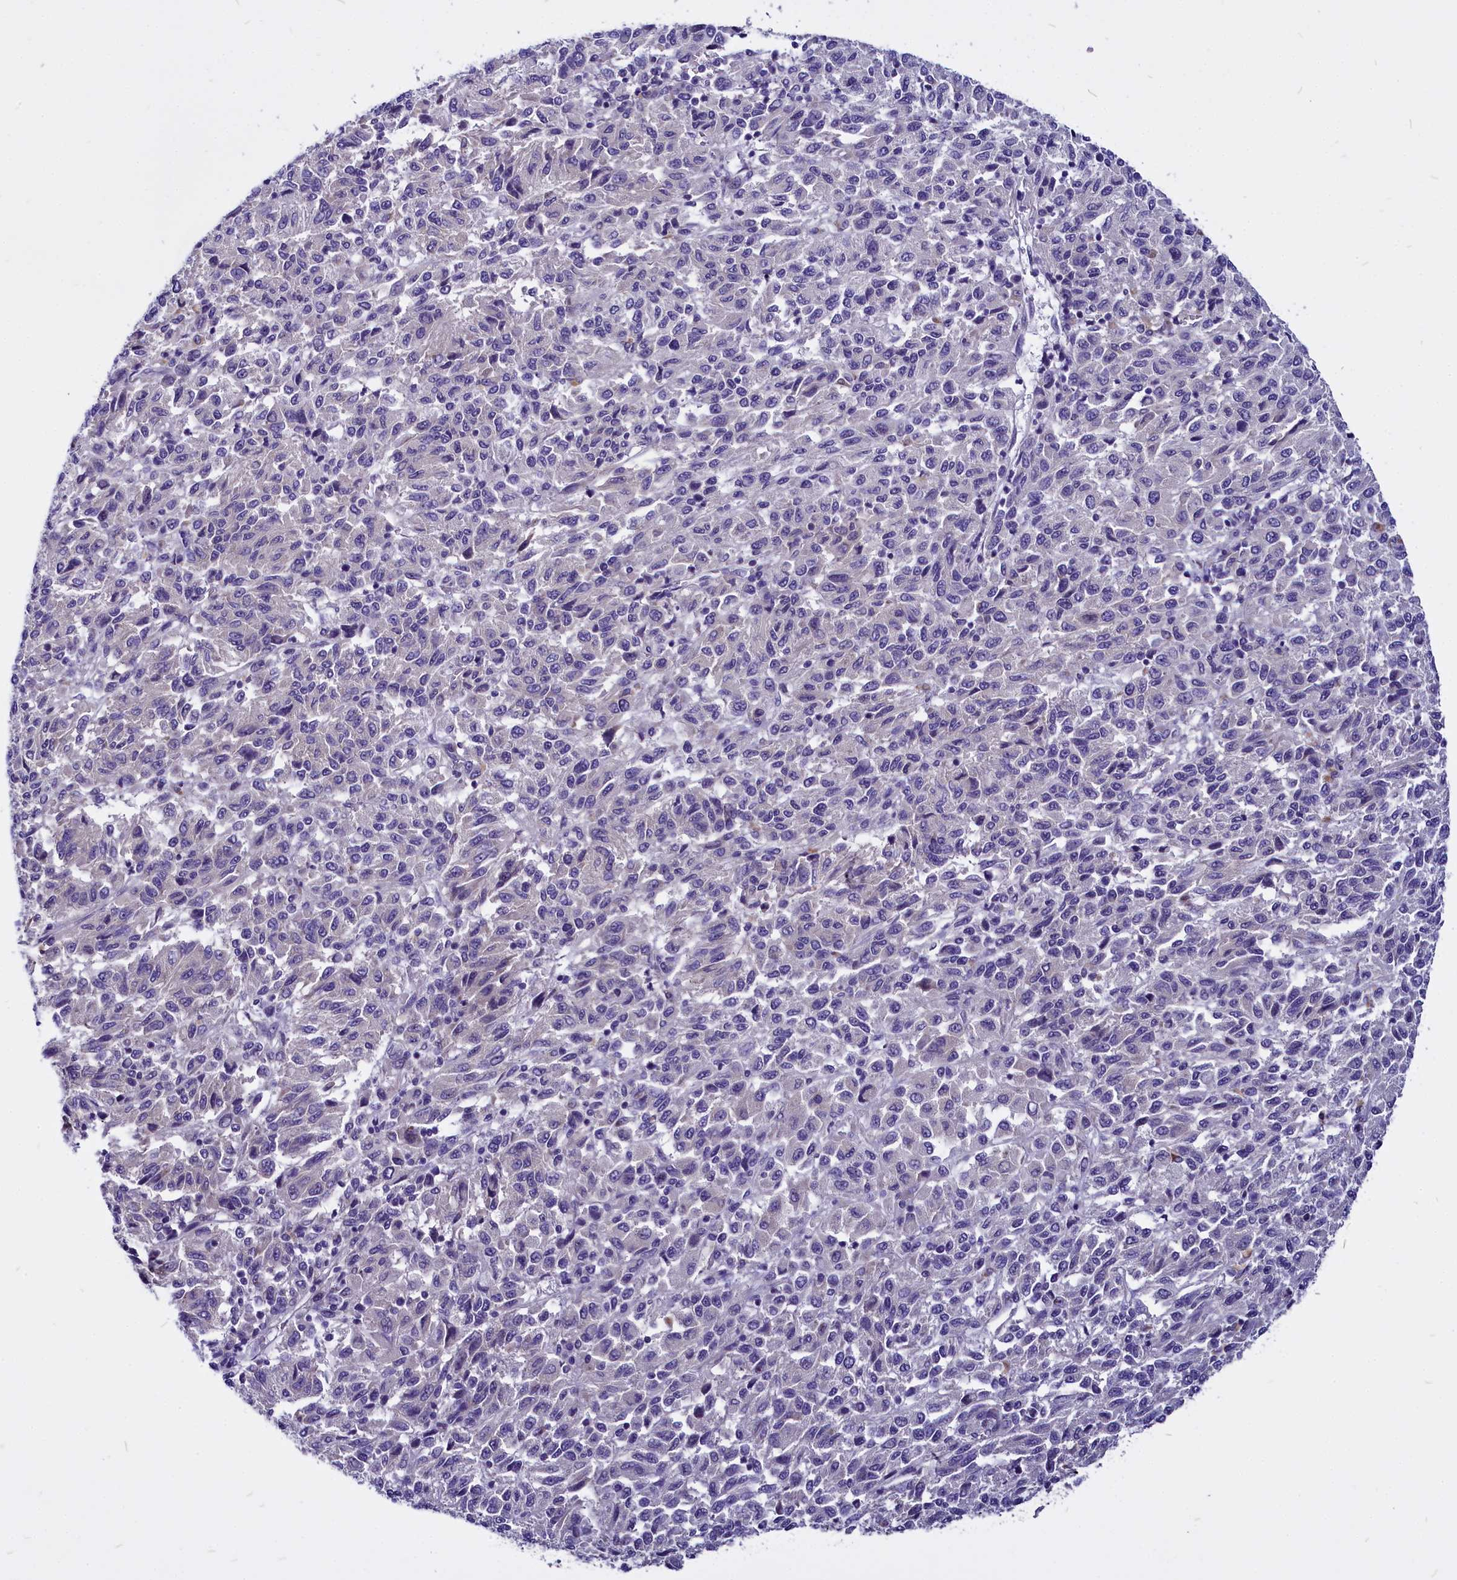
{"staining": {"intensity": "negative", "quantity": "none", "location": "none"}, "tissue": "melanoma", "cell_type": "Tumor cells", "image_type": "cancer", "snomed": [{"axis": "morphology", "description": "Malignant melanoma, Metastatic site"}, {"axis": "topography", "description": "Lung"}], "caption": "Tumor cells are negative for protein expression in human melanoma.", "gene": "CEP170", "patient": {"sex": "male", "age": 64}}